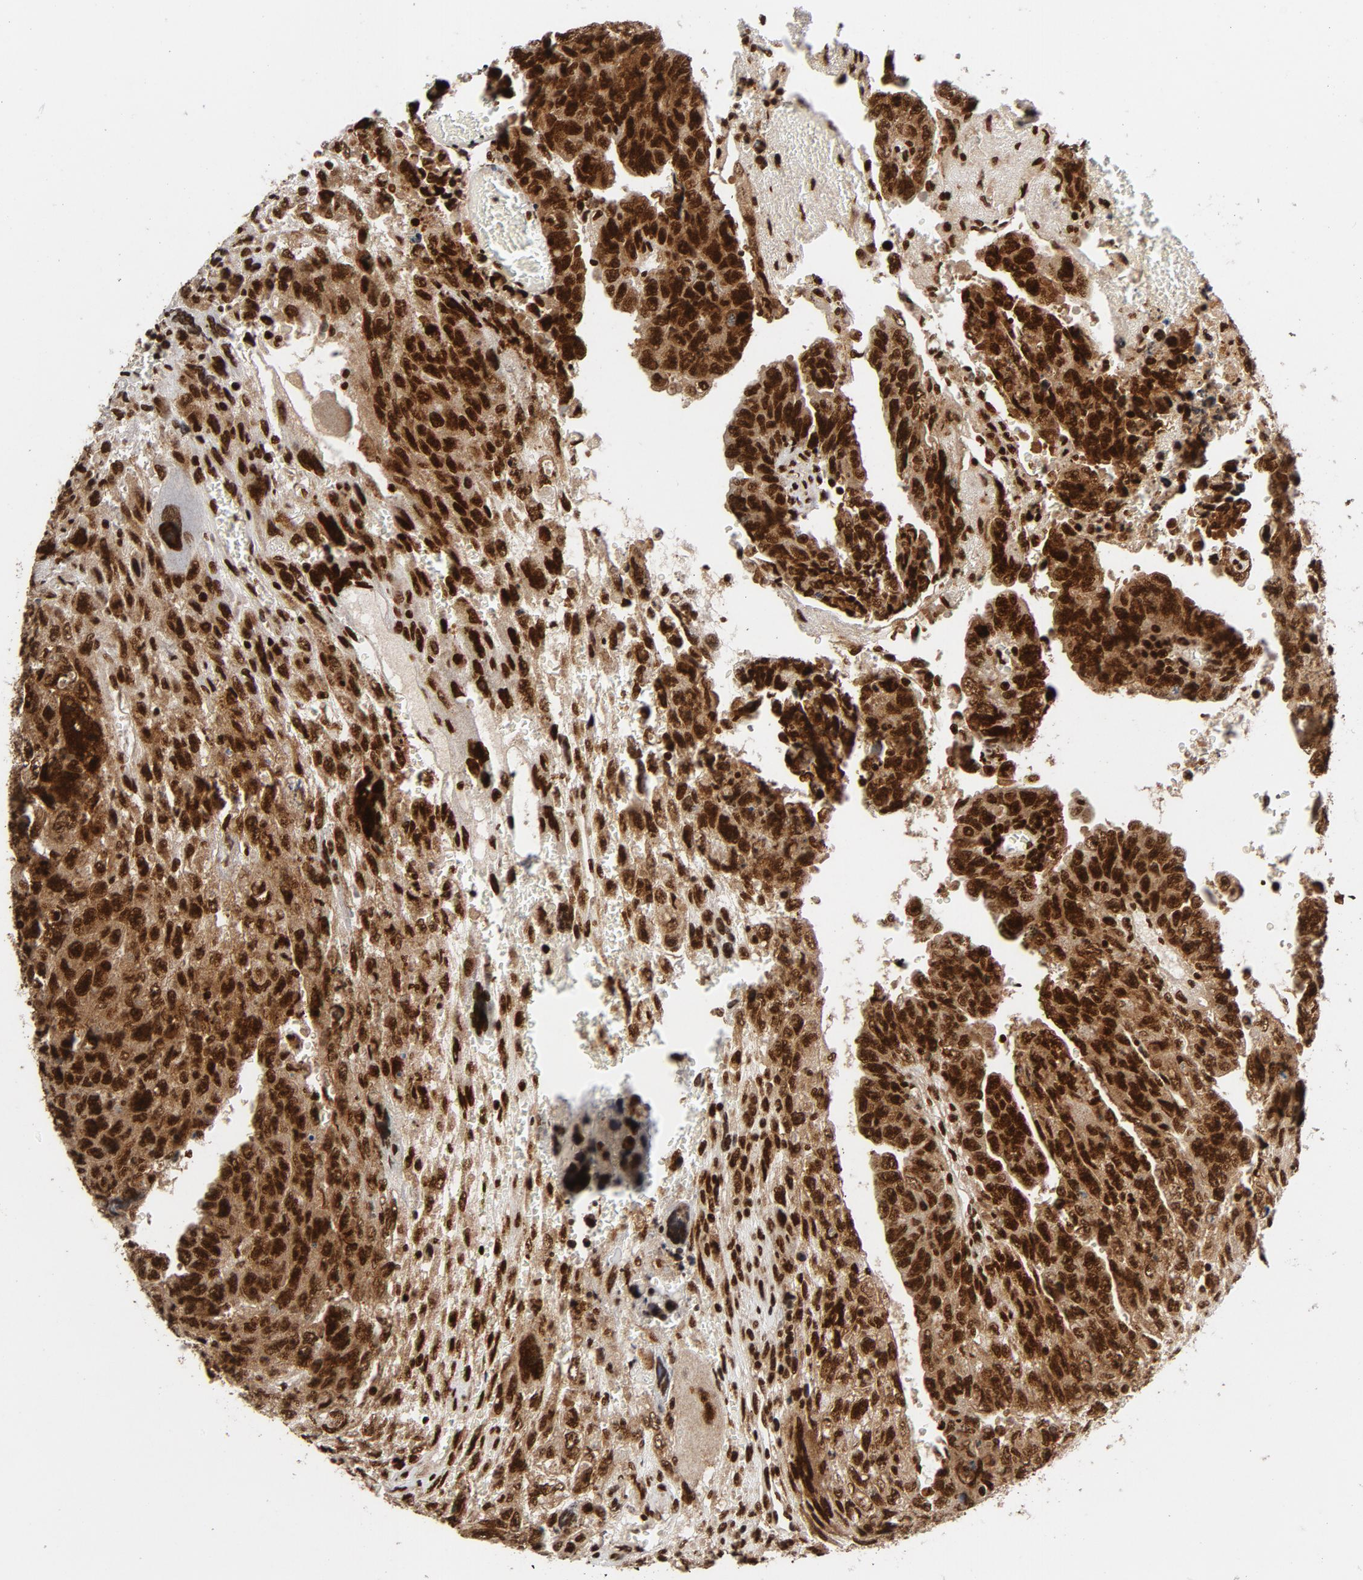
{"staining": {"intensity": "strong", "quantity": ">75%", "location": "nuclear"}, "tissue": "testis cancer", "cell_type": "Tumor cells", "image_type": "cancer", "snomed": [{"axis": "morphology", "description": "Carcinoma, Embryonal, NOS"}, {"axis": "topography", "description": "Testis"}], "caption": "High-power microscopy captured an immunohistochemistry (IHC) micrograph of testis cancer (embryonal carcinoma), revealing strong nuclear expression in about >75% of tumor cells. (DAB (3,3'-diaminobenzidine) = brown stain, brightfield microscopy at high magnification).", "gene": "NFYB", "patient": {"sex": "male", "age": 28}}